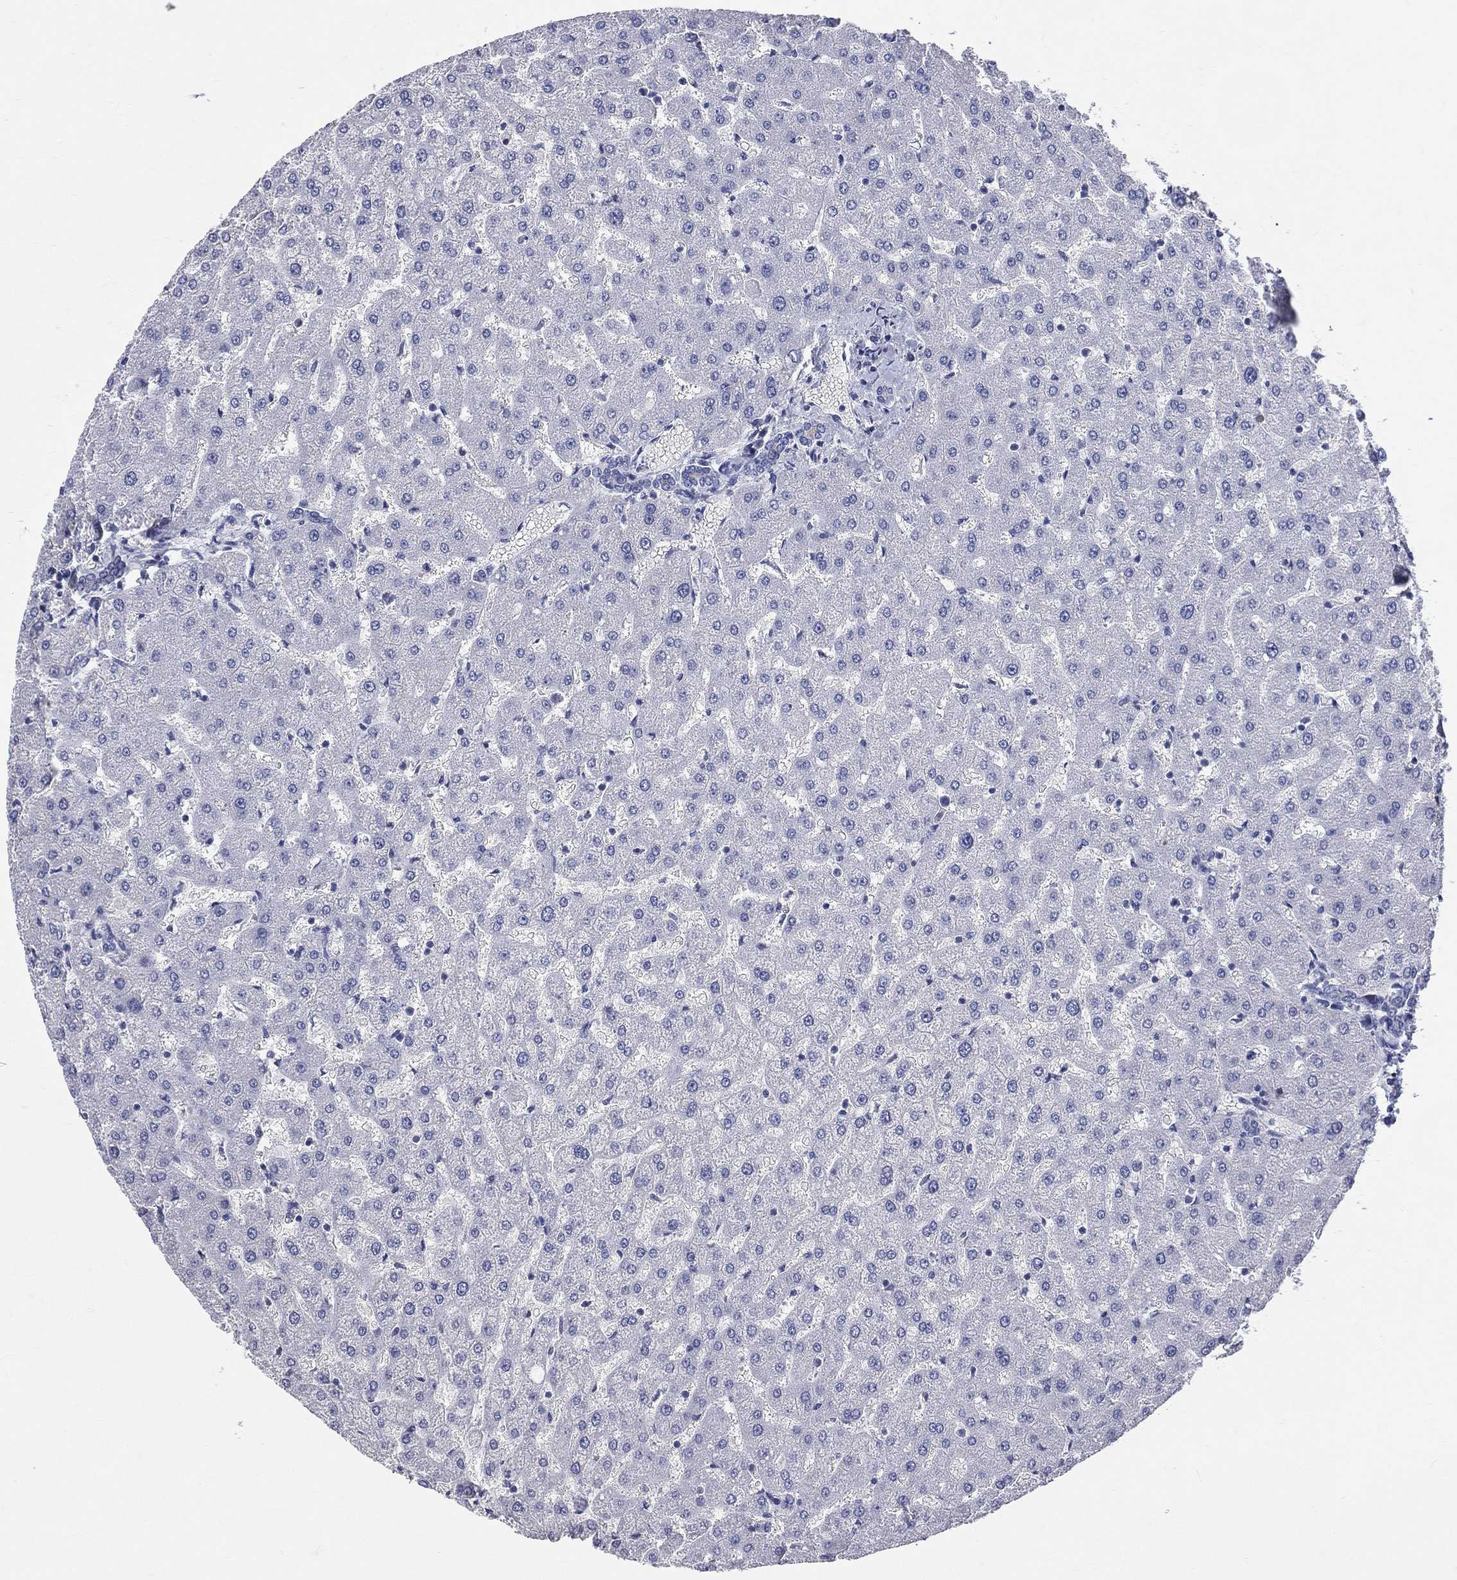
{"staining": {"intensity": "negative", "quantity": "none", "location": "none"}, "tissue": "liver", "cell_type": "Cholangiocytes", "image_type": "normal", "snomed": [{"axis": "morphology", "description": "Normal tissue, NOS"}, {"axis": "topography", "description": "Liver"}], "caption": "The immunohistochemistry histopathology image has no significant positivity in cholangiocytes of liver. (DAB IHC visualized using brightfield microscopy, high magnification).", "gene": "DLG4", "patient": {"sex": "female", "age": 50}}